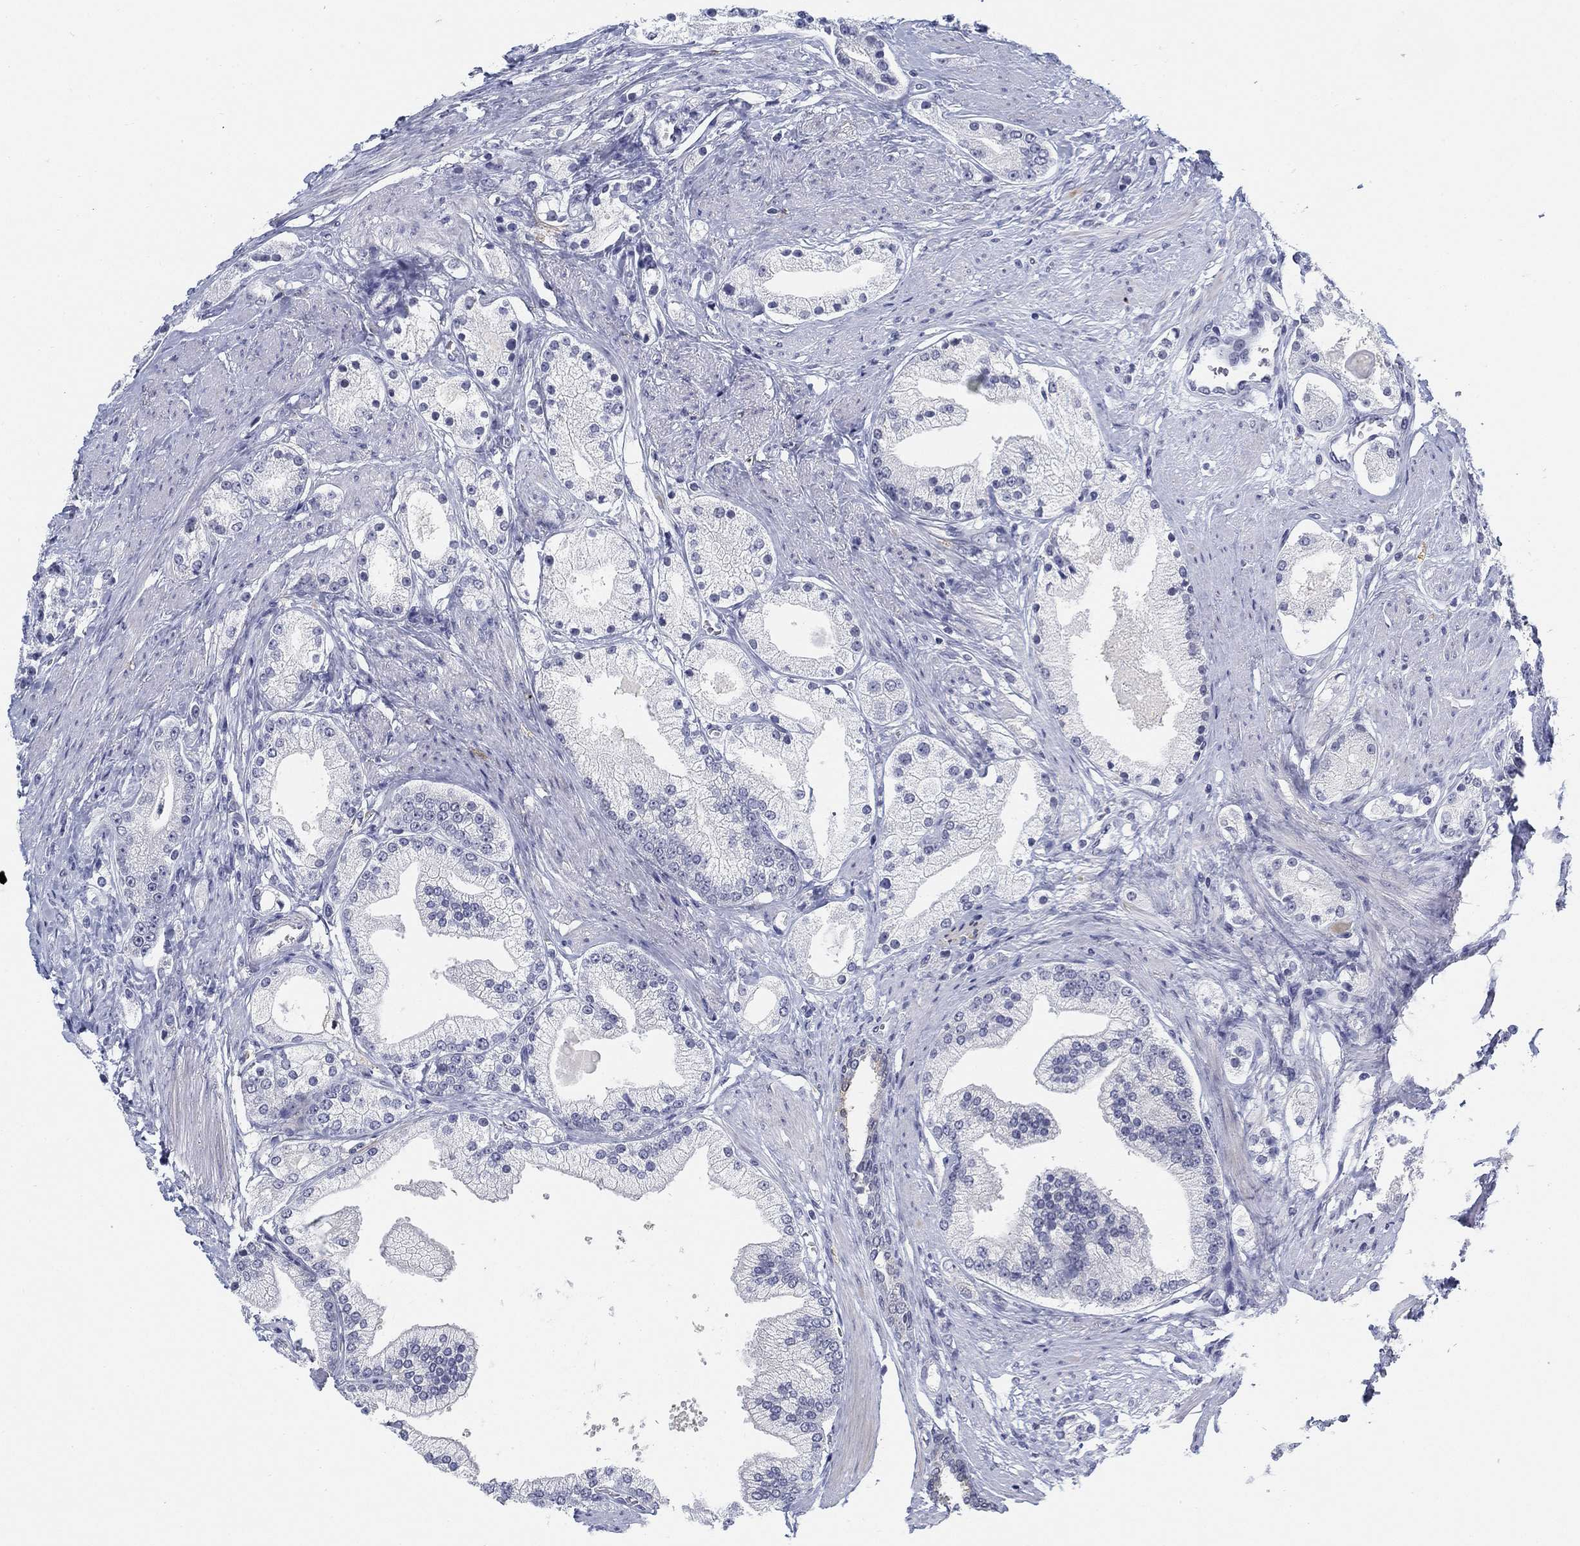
{"staining": {"intensity": "negative", "quantity": "none", "location": "none"}, "tissue": "prostate cancer", "cell_type": "Tumor cells", "image_type": "cancer", "snomed": [{"axis": "morphology", "description": "Adenocarcinoma, NOS"}, {"axis": "topography", "description": "Prostate and seminal vesicle, NOS"}, {"axis": "topography", "description": "Prostate"}], "caption": "Tumor cells show no significant protein expression in prostate cancer (adenocarcinoma). (Stains: DAB (3,3'-diaminobenzidine) immunohistochemistry with hematoxylin counter stain, Microscopy: brightfield microscopy at high magnification).", "gene": "SLC2A5", "patient": {"sex": "male", "age": 67}}